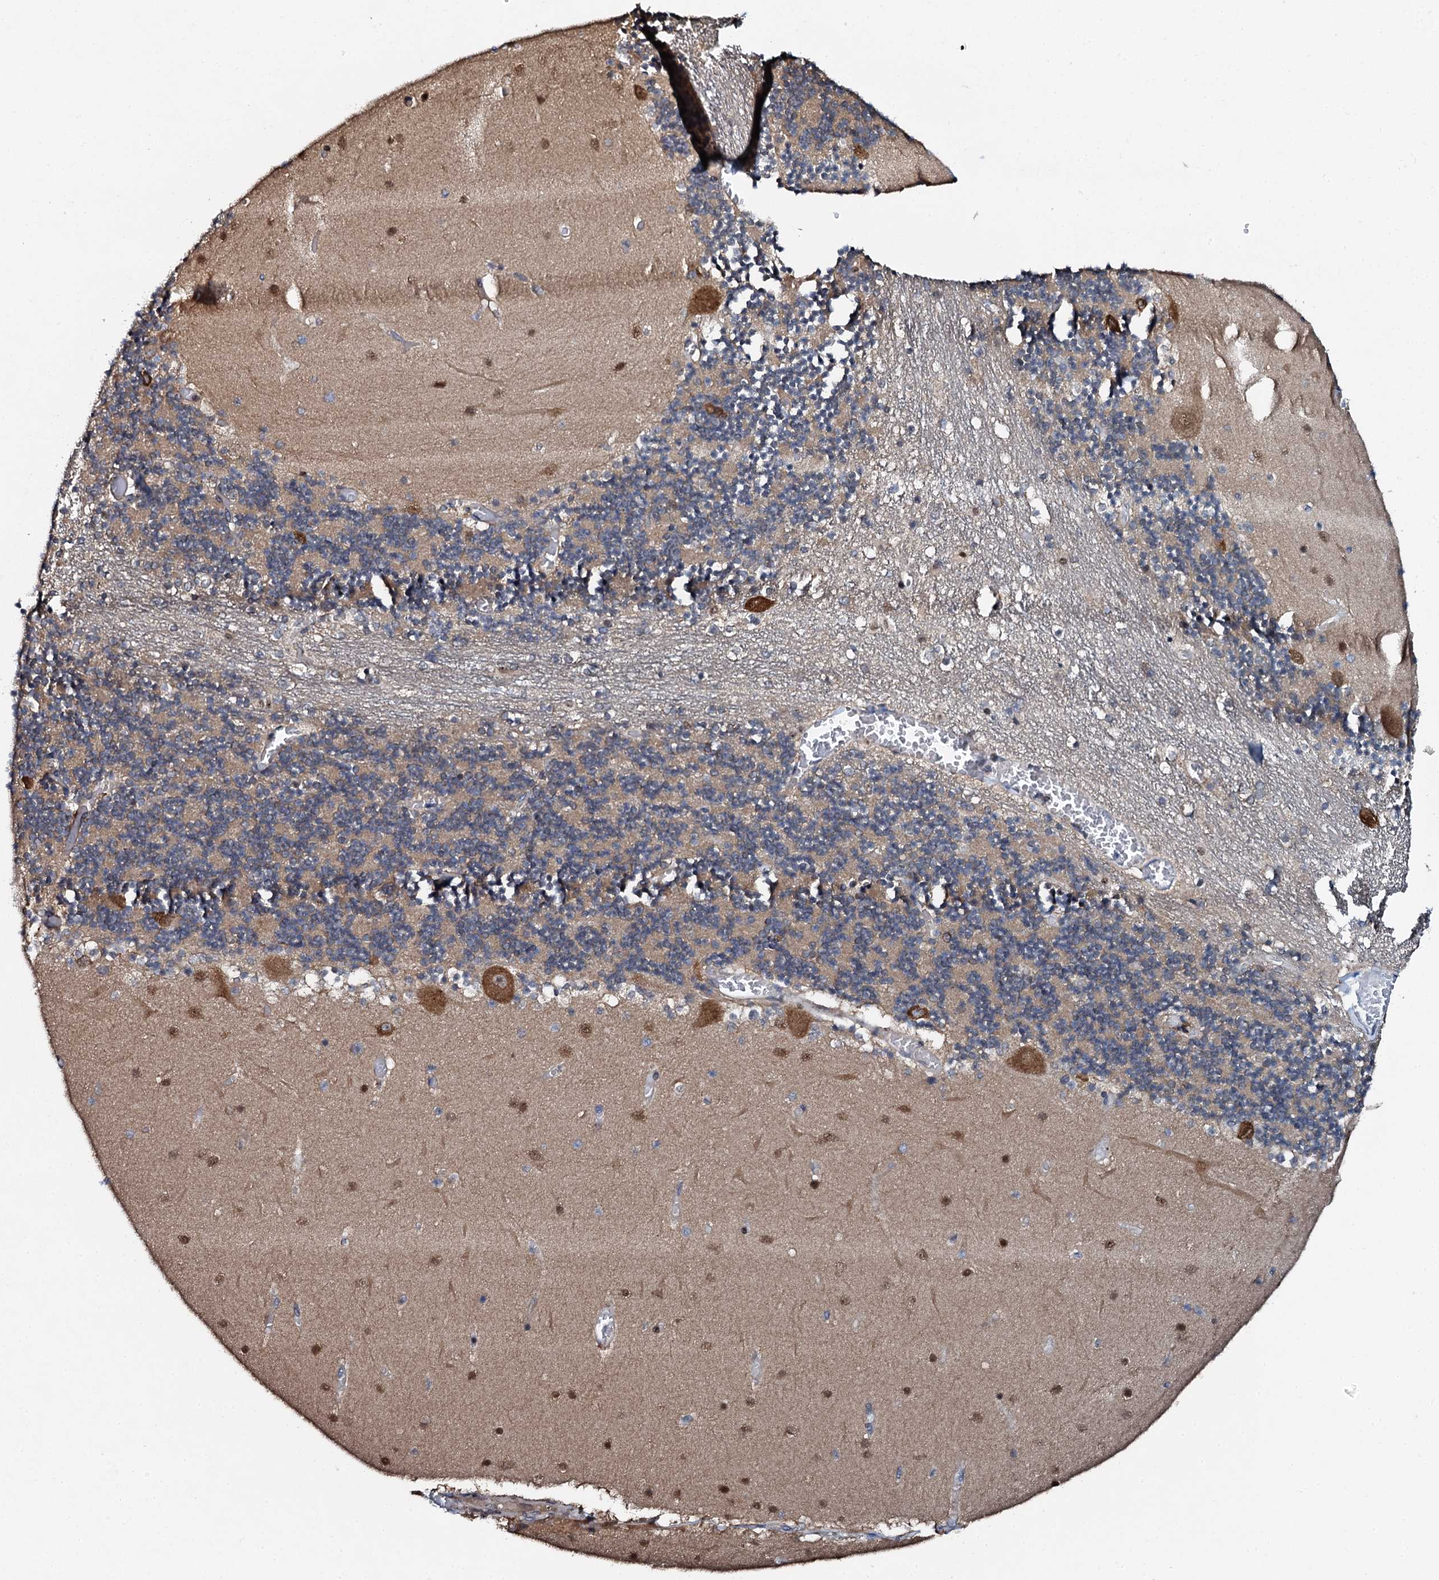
{"staining": {"intensity": "moderate", "quantity": "25%-75%", "location": "cytoplasmic/membranous"}, "tissue": "cerebellum", "cell_type": "Cells in granular layer", "image_type": "normal", "snomed": [{"axis": "morphology", "description": "Normal tissue, NOS"}, {"axis": "topography", "description": "Cerebellum"}], "caption": "Immunohistochemistry image of normal cerebellum: human cerebellum stained using immunohistochemistry exhibits medium levels of moderate protein expression localized specifically in the cytoplasmic/membranous of cells in granular layer, appearing as a cytoplasmic/membranous brown color.", "gene": "FLYWCH1", "patient": {"sex": "female", "age": 28}}